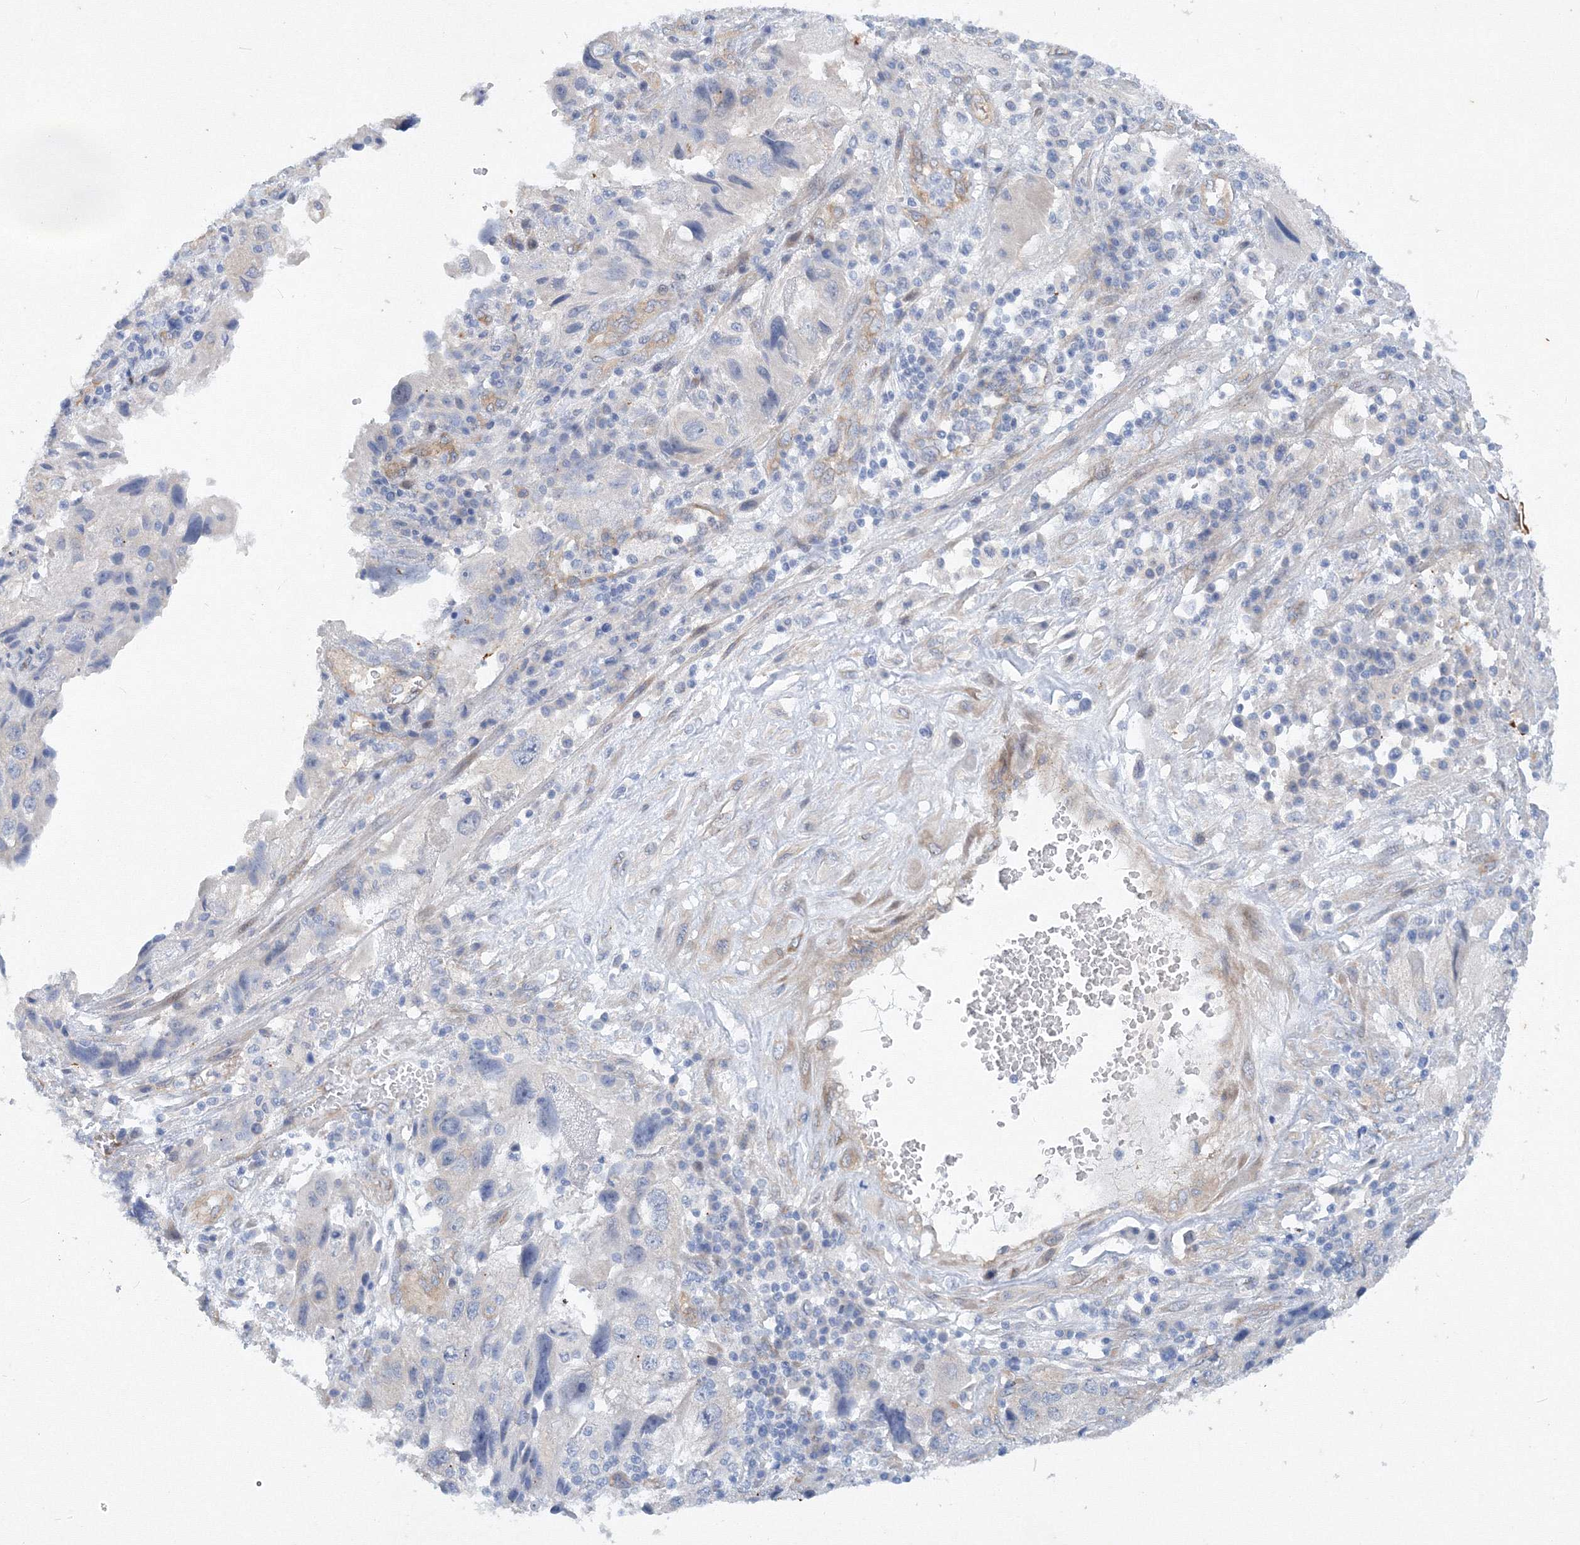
{"staining": {"intensity": "negative", "quantity": "none", "location": "none"}, "tissue": "endometrial cancer", "cell_type": "Tumor cells", "image_type": "cancer", "snomed": [{"axis": "morphology", "description": "Adenocarcinoma, NOS"}, {"axis": "topography", "description": "Endometrium"}], "caption": "Protein analysis of endometrial adenocarcinoma demonstrates no significant positivity in tumor cells. (Stains: DAB (3,3'-diaminobenzidine) immunohistochemistry (IHC) with hematoxylin counter stain, Microscopy: brightfield microscopy at high magnification).", "gene": "TANC1", "patient": {"sex": "female", "age": 49}}